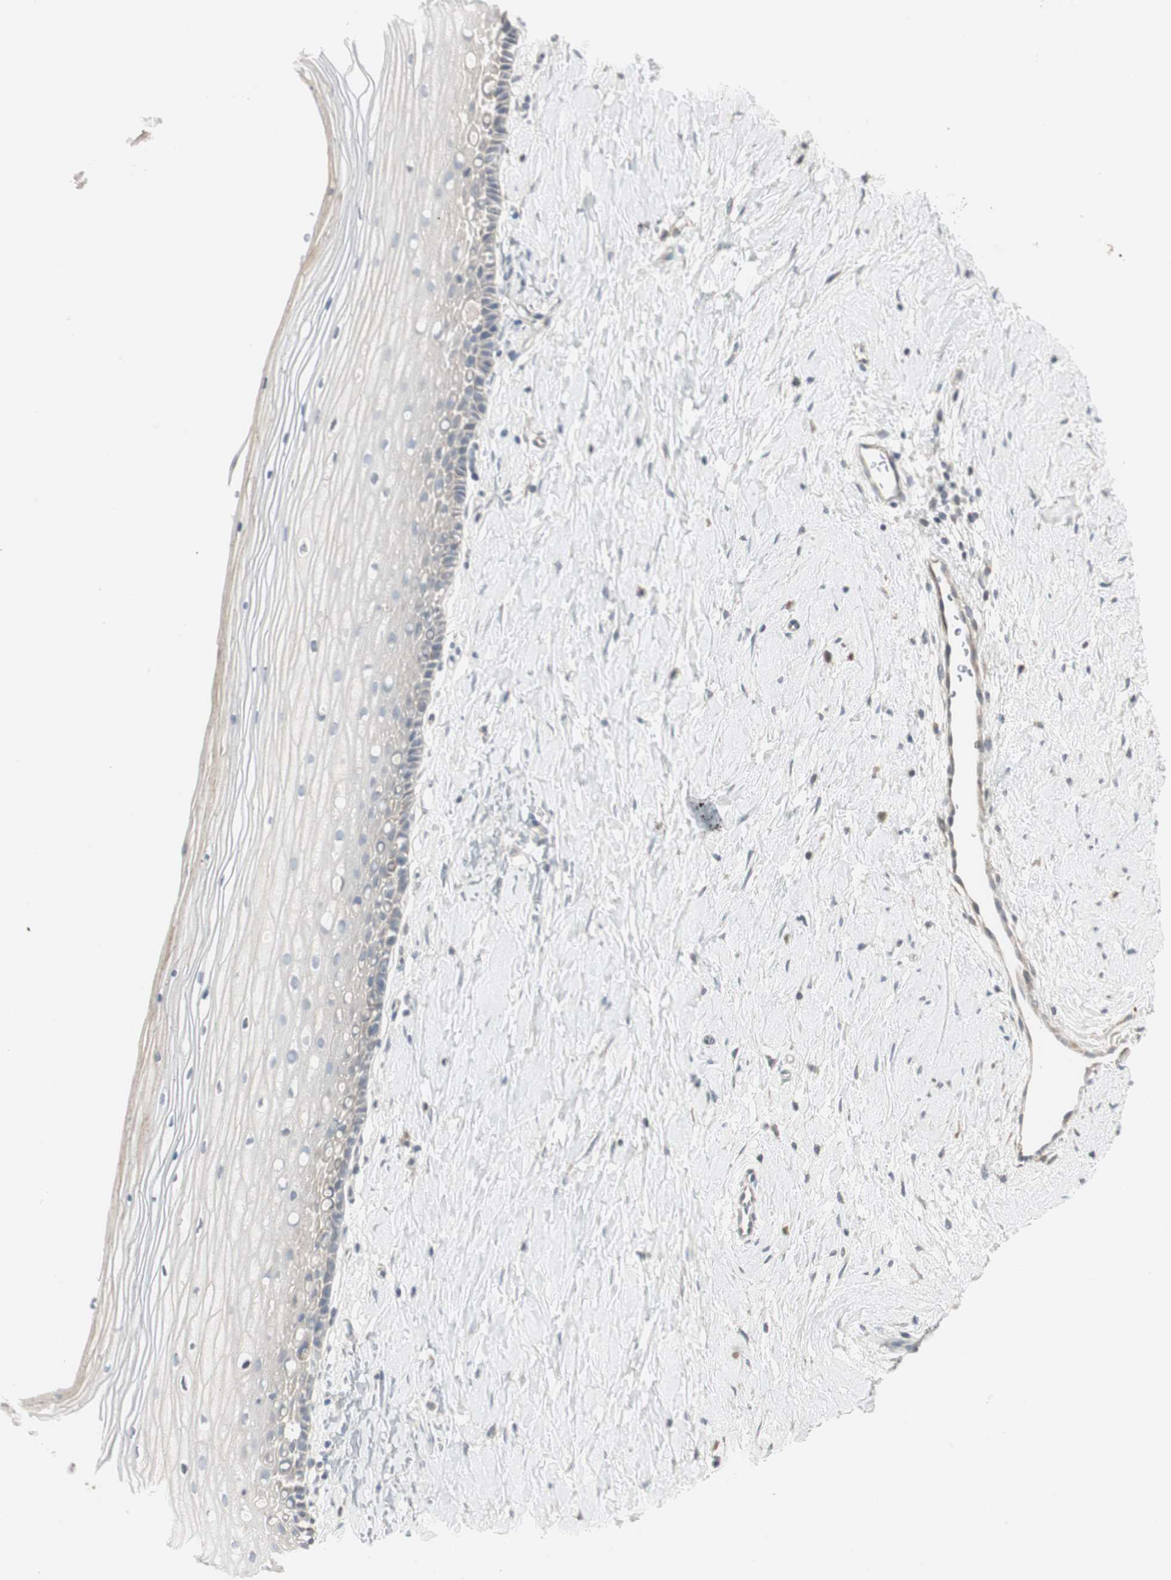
{"staining": {"intensity": "negative", "quantity": "none", "location": "none"}, "tissue": "cervix", "cell_type": "Glandular cells", "image_type": "normal", "snomed": [{"axis": "morphology", "description": "Normal tissue, NOS"}, {"axis": "topography", "description": "Cervix"}], "caption": "A photomicrograph of human cervix is negative for staining in glandular cells. The staining is performed using DAB brown chromogen with nuclei counter-stained in using hematoxylin.", "gene": "DMPK", "patient": {"sex": "female", "age": 39}}